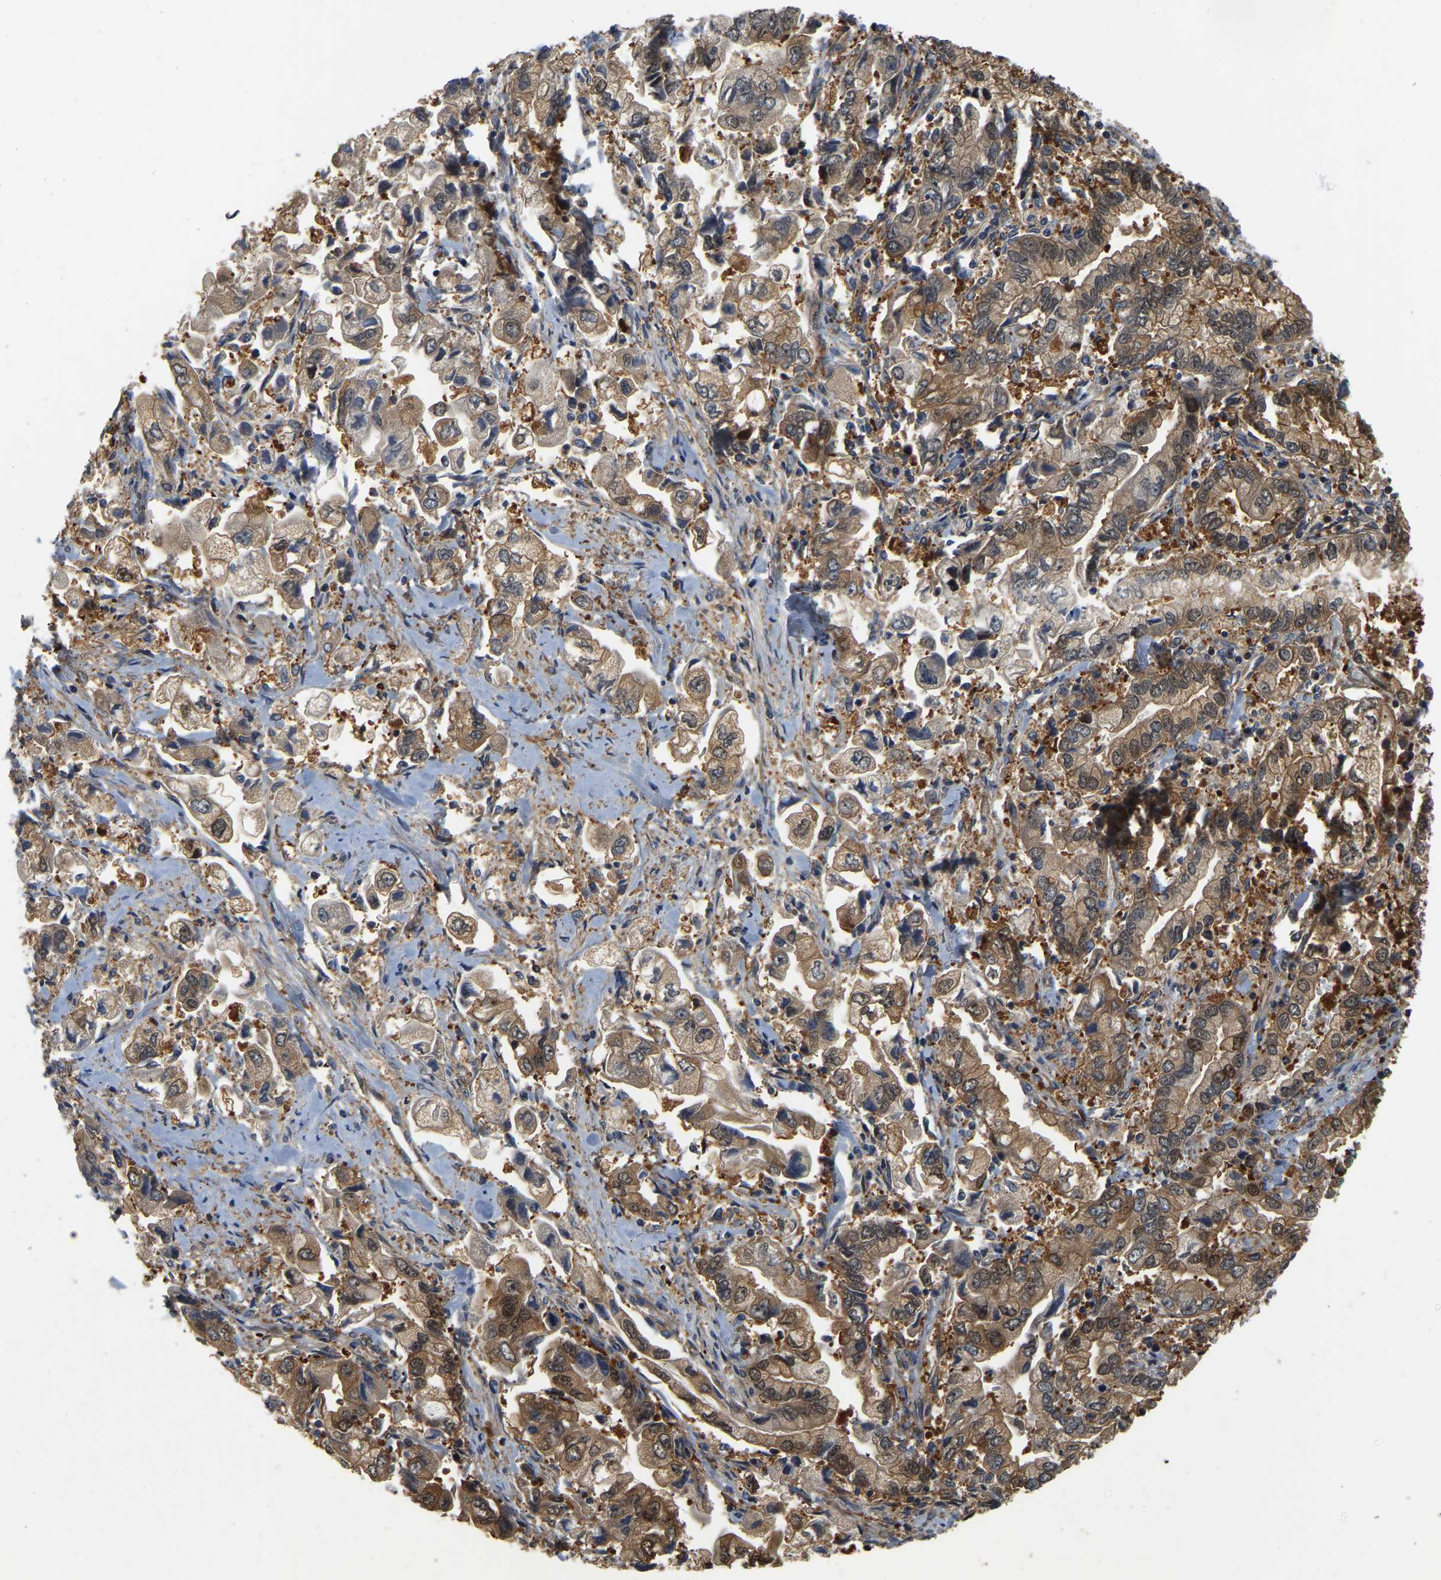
{"staining": {"intensity": "moderate", "quantity": ">75%", "location": "cytoplasmic/membranous"}, "tissue": "stomach cancer", "cell_type": "Tumor cells", "image_type": "cancer", "snomed": [{"axis": "morphology", "description": "Normal tissue, NOS"}, {"axis": "morphology", "description": "Adenocarcinoma, NOS"}, {"axis": "topography", "description": "Stomach"}], "caption": "IHC image of stomach cancer stained for a protein (brown), which demonstrates medium levels of moderate cytoplasmic/membranous expression in about >75% of tumor cells.", "gene": "GARS1", "patient": {"sex": "male", "age": 62}}